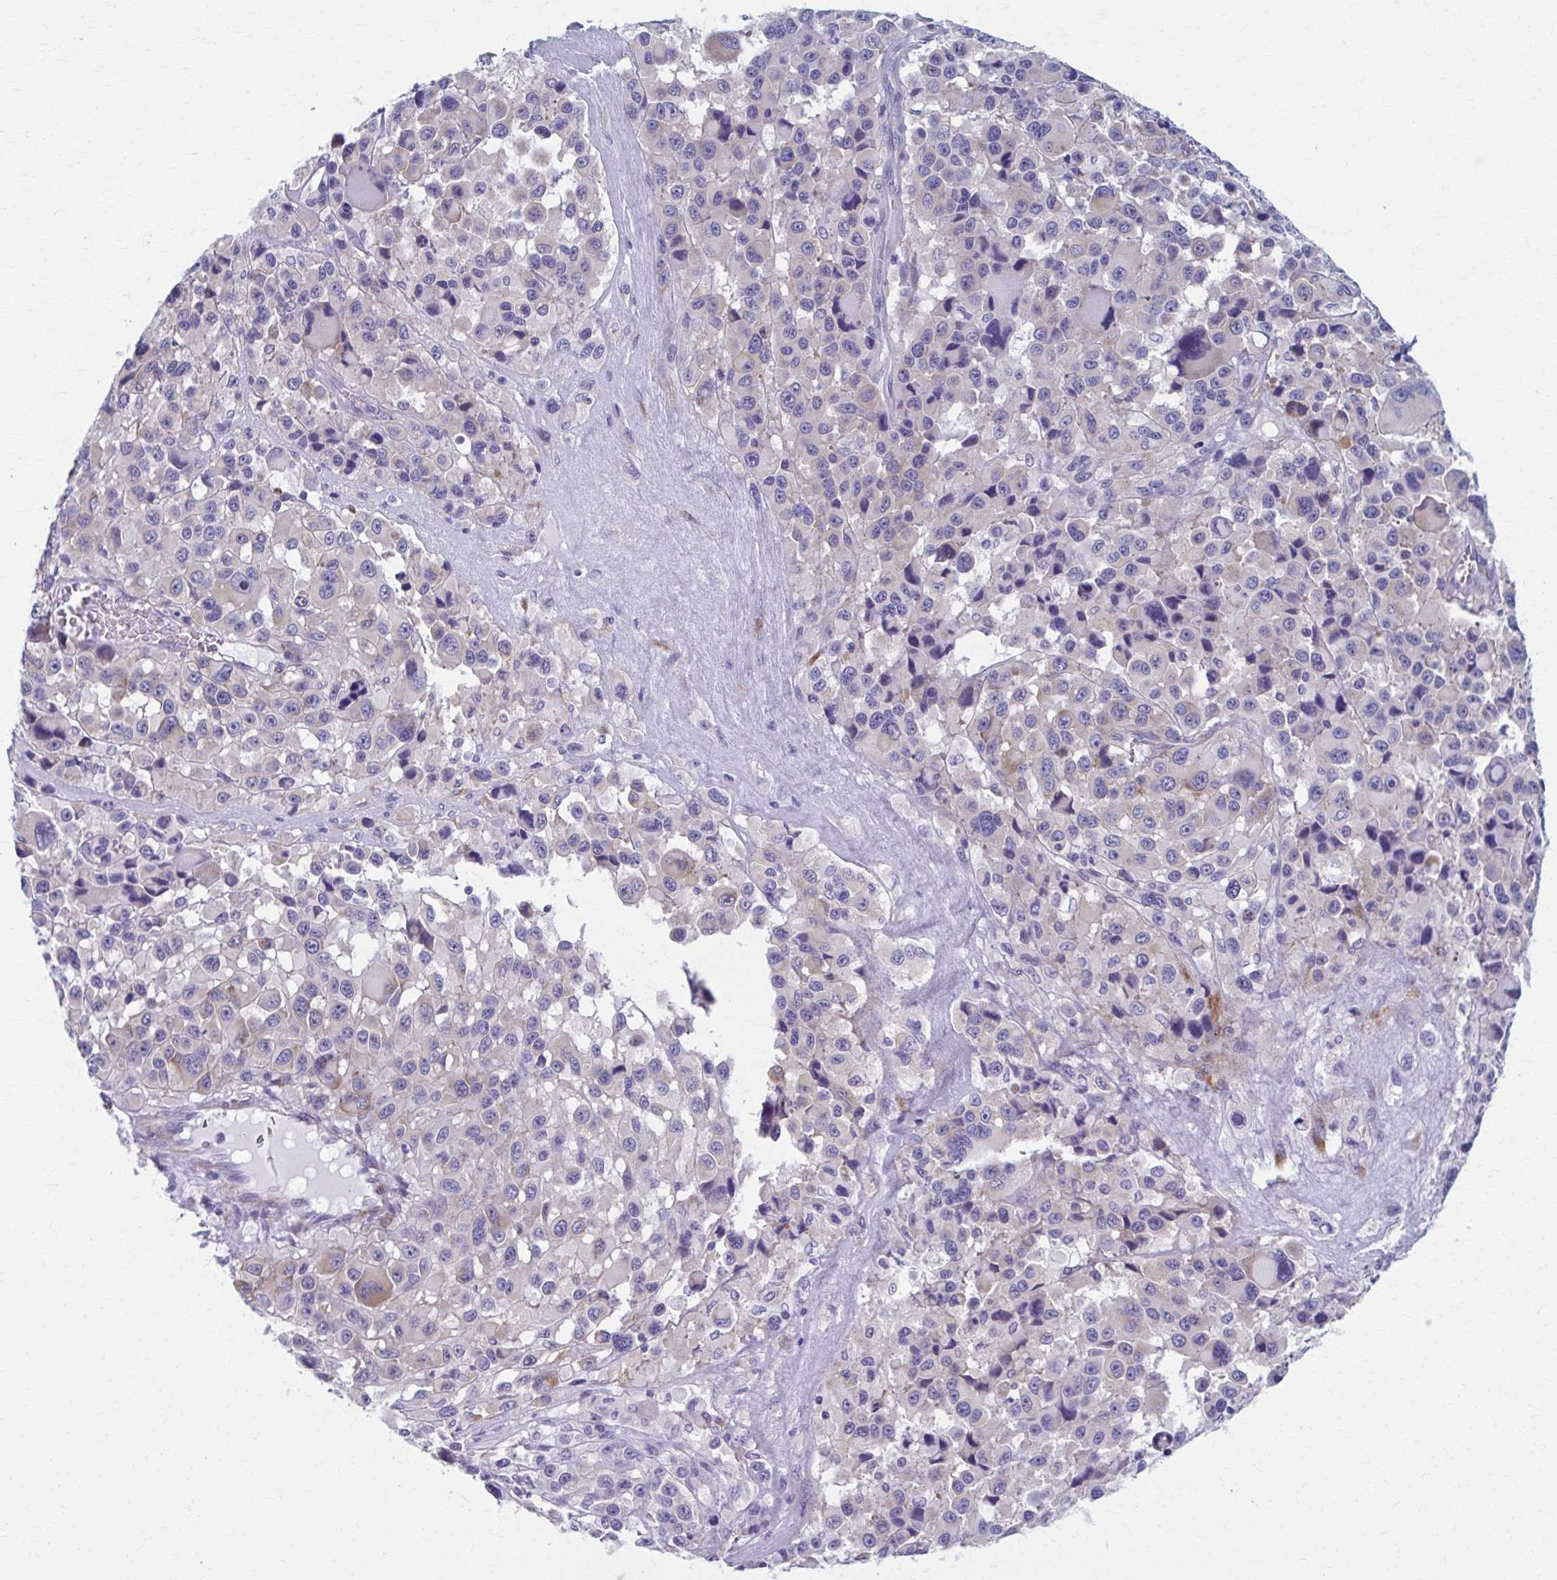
{"staining": {"intensity": "weak", "quantity": "<25%", "location": "cytoplasmic/membranous"}, "tissue": "melanoma", "cell_type": "Tumor cells", "image_type": "cancer", "snomed": [{"axis": "morphology", "description": "Malignant melanoma, Metastatic site"}, {"axis": "topography", "description": "Lymph node"}], "caption": "DAB immunohistochemical staining of melanoma shows no significant staining in tumor cells. Nuclei are stained in blue.", "gene": "SPATS2L", "patient": {"sex": "female", "age": 65}}